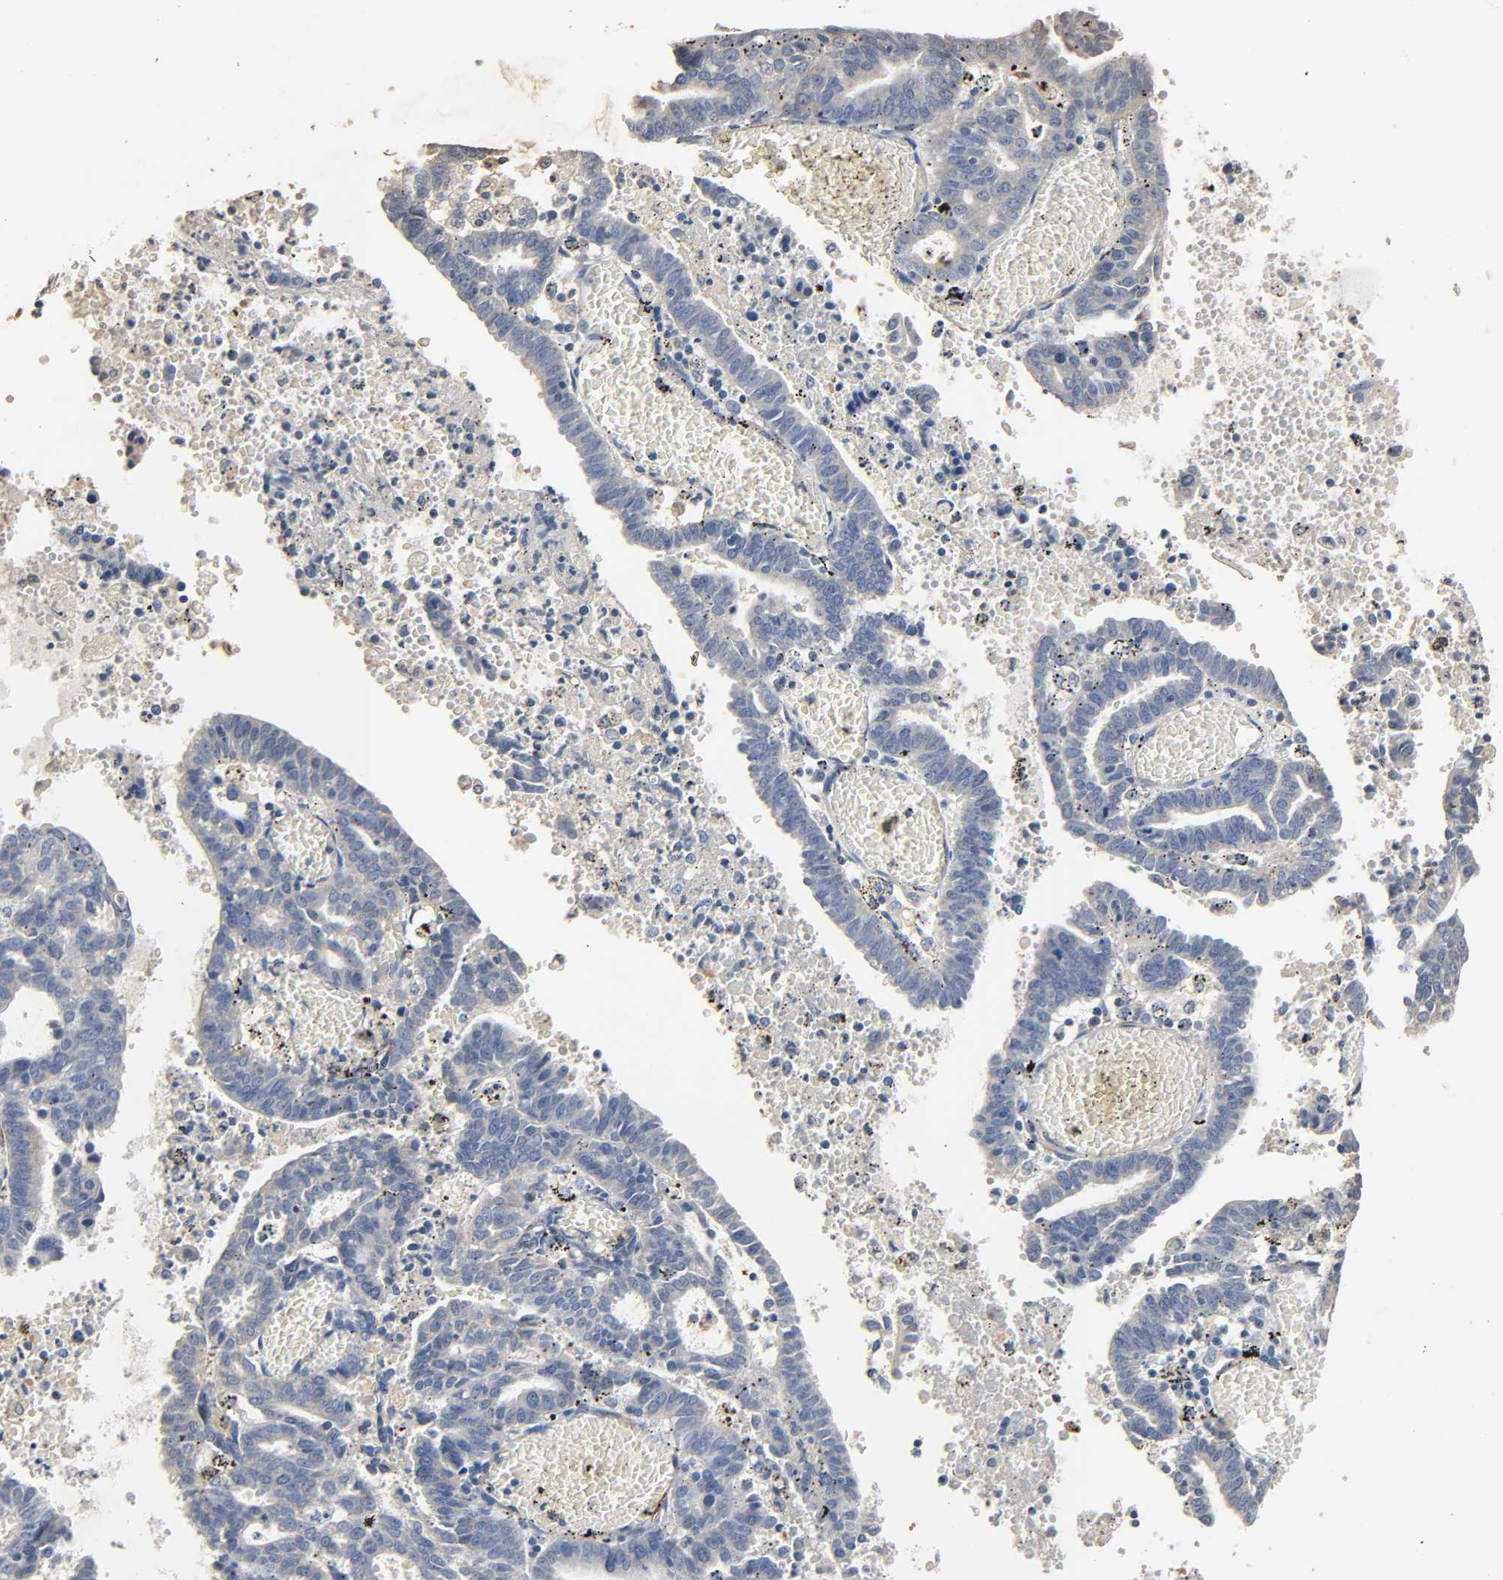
{"staining": {"intensity": "weak", "quantity": ">75%", "location": "cytoplasmic/membranous"}, "tissue": "endometrial cancer", "cell_type": "Tumor cells", "image_type": "cancer", "snomed": [{"axis": "morphology", "description": "Adenocarcinoma, NOS"}, {"axis": "topography", "description": "Uterus"}], "caption": "Weak cytoplasmic/membranous expression is identified in about >75% of tumor cells in endometrial adenocarcinoma. The staining is performed using DAB (3,3'-diaminobenzidine) brown chromogen to label protein expression. The nuclei are counter-stained blue using hematoxylin.", "gene": "GSTA3", "patient": {"sex": "female", "age": 83}}